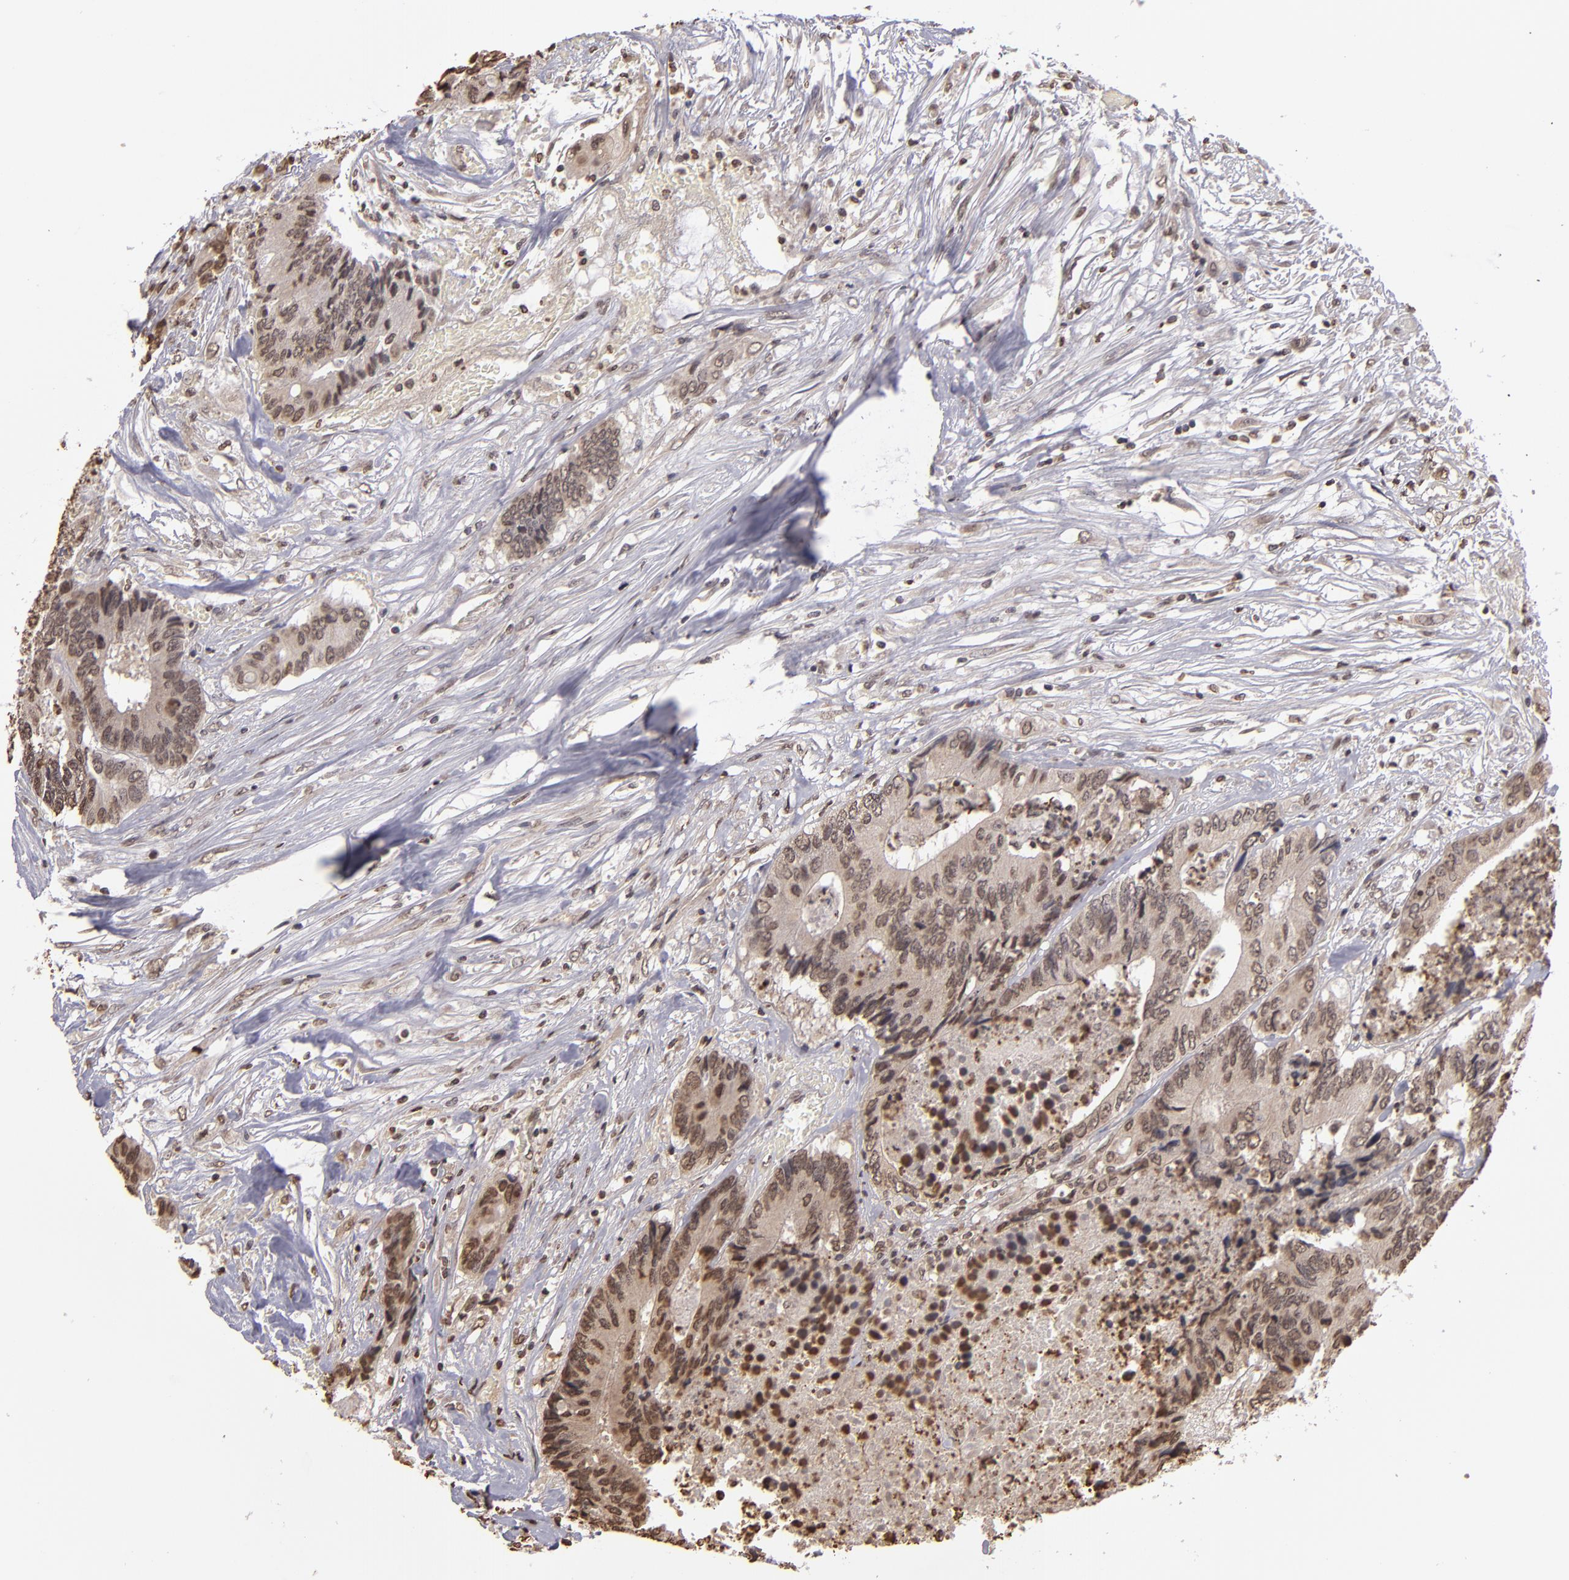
{"staining": {"intensity": "moderate", "quantity": ">75%", "location": "nuclear"}, "tissue": "colorectal cancer", "cell_type": "Tumor cells", "image_type": "cancer", "snomed": [{"axis": "morphology", "description": "Adenocarcinoma, NOS"}, {"axis": "topography", "description": "Rectum"}], "caption": "Protein positivity by immunohistochemistry reveals moderate nuclear staining in about >75% of tumor cells in colorectal cancer.", "gene": "LBX1", "patient": {"sex": "male", "age": 55}}